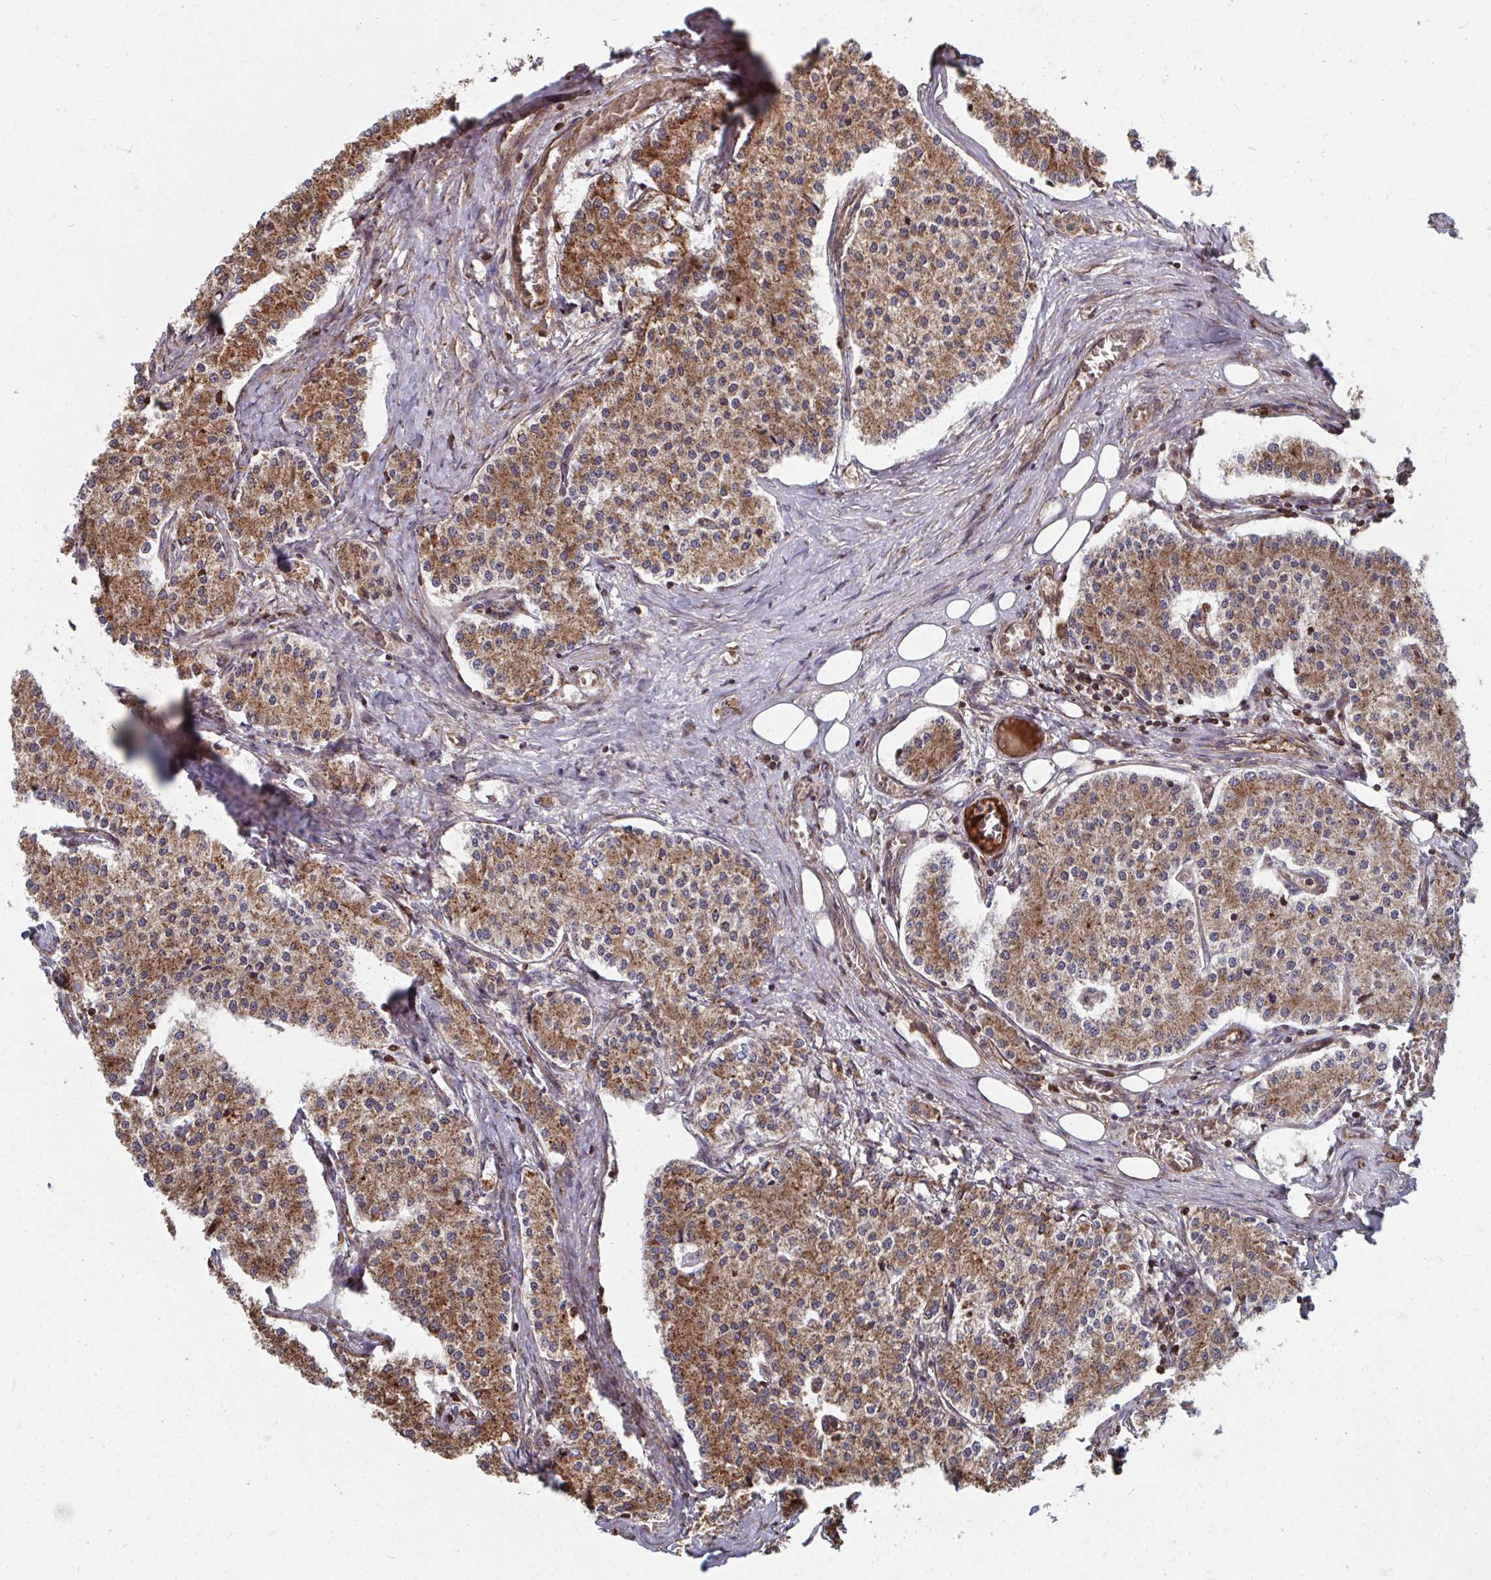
{"staining": {"intensity": "moderate", "quantity": ">75%", "location": "cytoplasmic/membranous"}, "tissue": "carcinoid", "cell_type": "Tumor cells", "image_type": "cancer", "snomed": [{"axis": "morphology", "description": "Carcinoid, malignant, NOS"}, {"axis": "topography", "description": "Colon"}], "caption": "This photomicrograph exhibits IHC staining of carcinoid, with medium moderate cytoplasmic/membranous positivity in approximately >75% of tumor cells.", "gene": "FAM89A", "patient": {"sex": "female", "age": 52}}